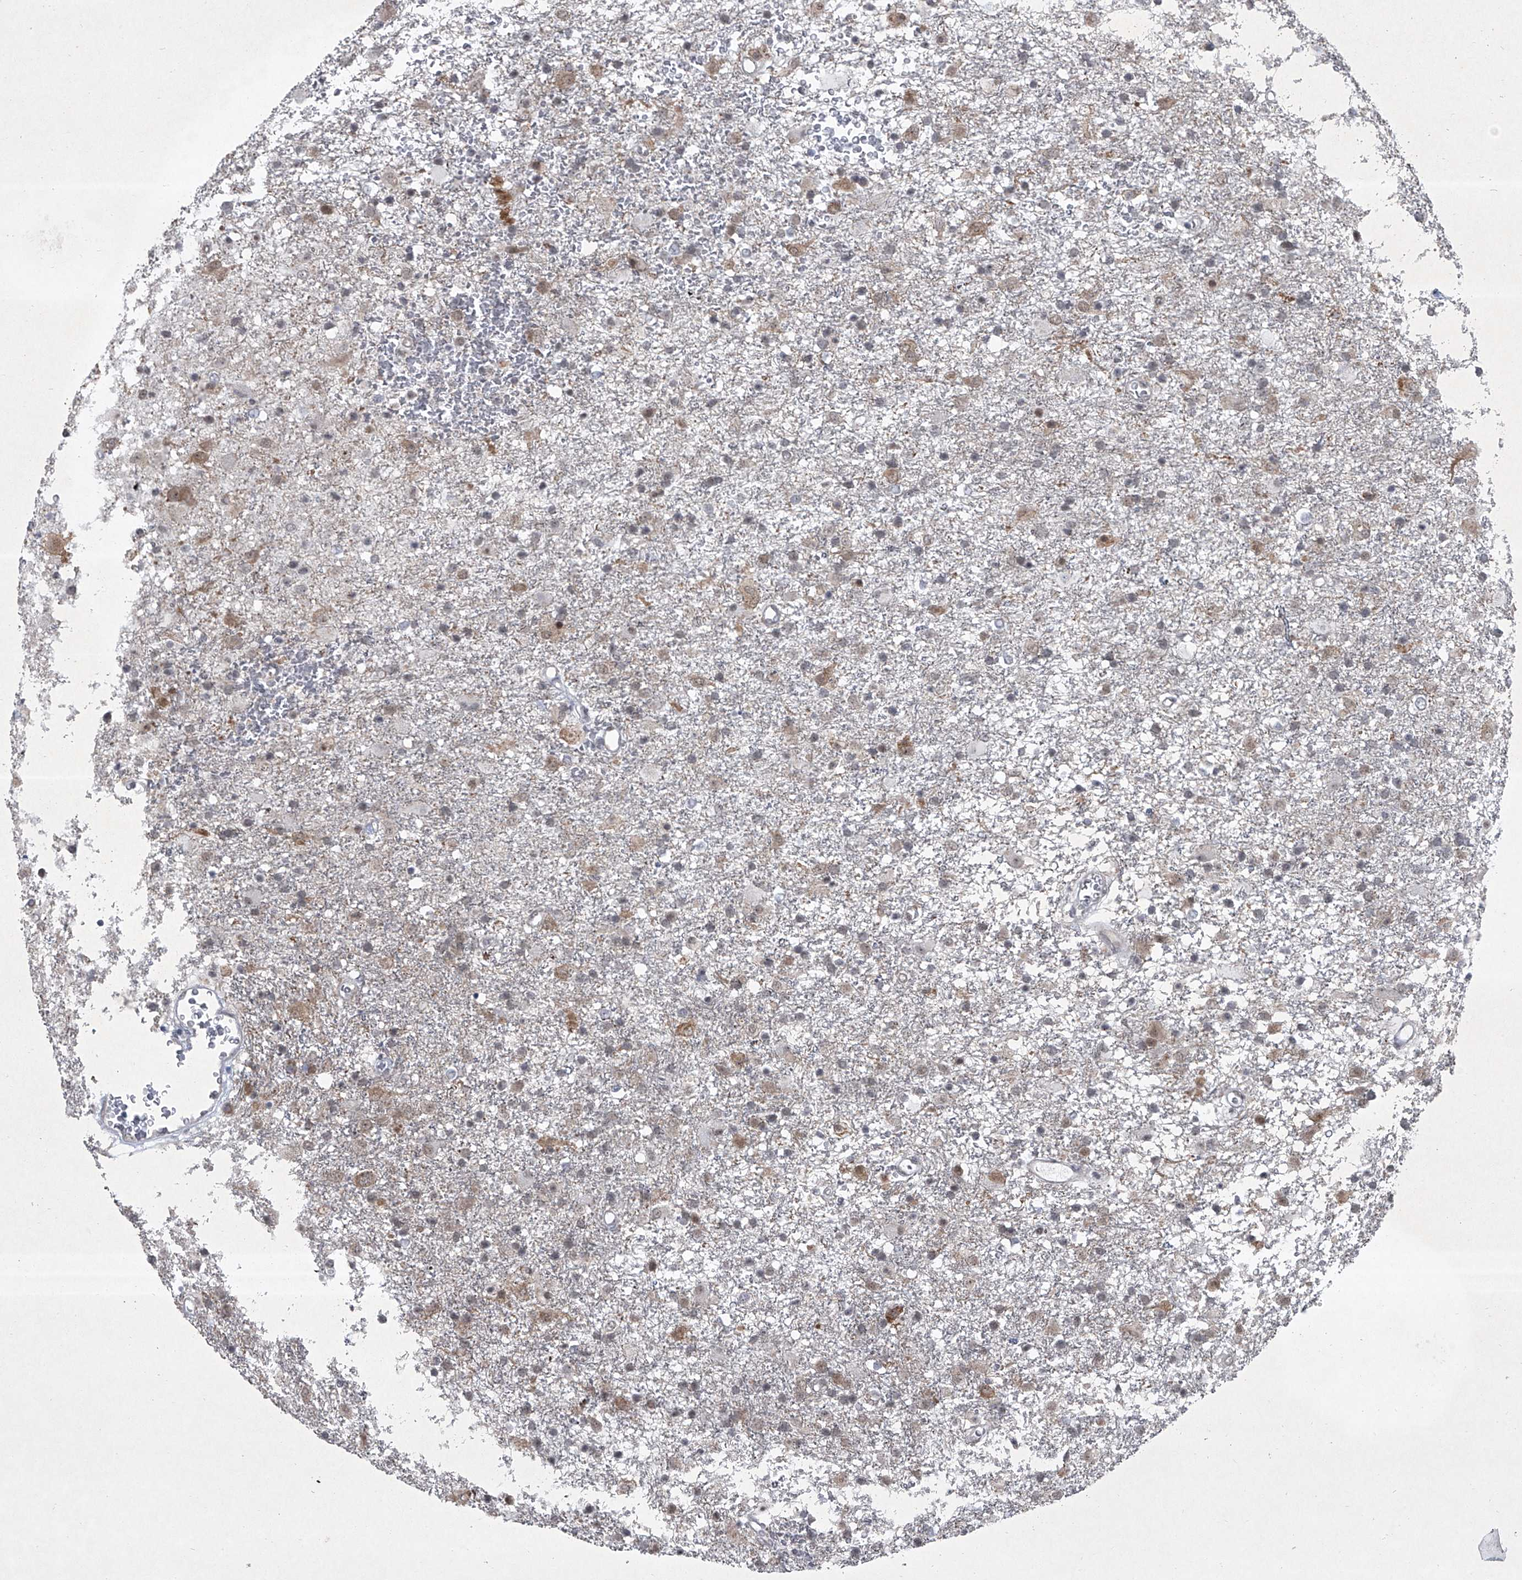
{"staining": {"intensity": "moderate", "quantity": "25%-75%", "location": "cytoplasmic/membranous,nuclear"}, "tissue": "glioma", "cell_type": "Tumor cells", "image_type": "cancer", "snomed": [{"axis": "morphology", "description": "Glioma, malignant, Low grade"}, {"axis": "topography", "description": "Brain"}], "caption": "About 25%-75% of tumor cells in human glioma show moderate cytoplasmic/membranous and nuclear protein positivity as visualized by brown immunohistochemical staining.", "gene": "MLLT1", "patient": {"sex": "male", "age": 65}}